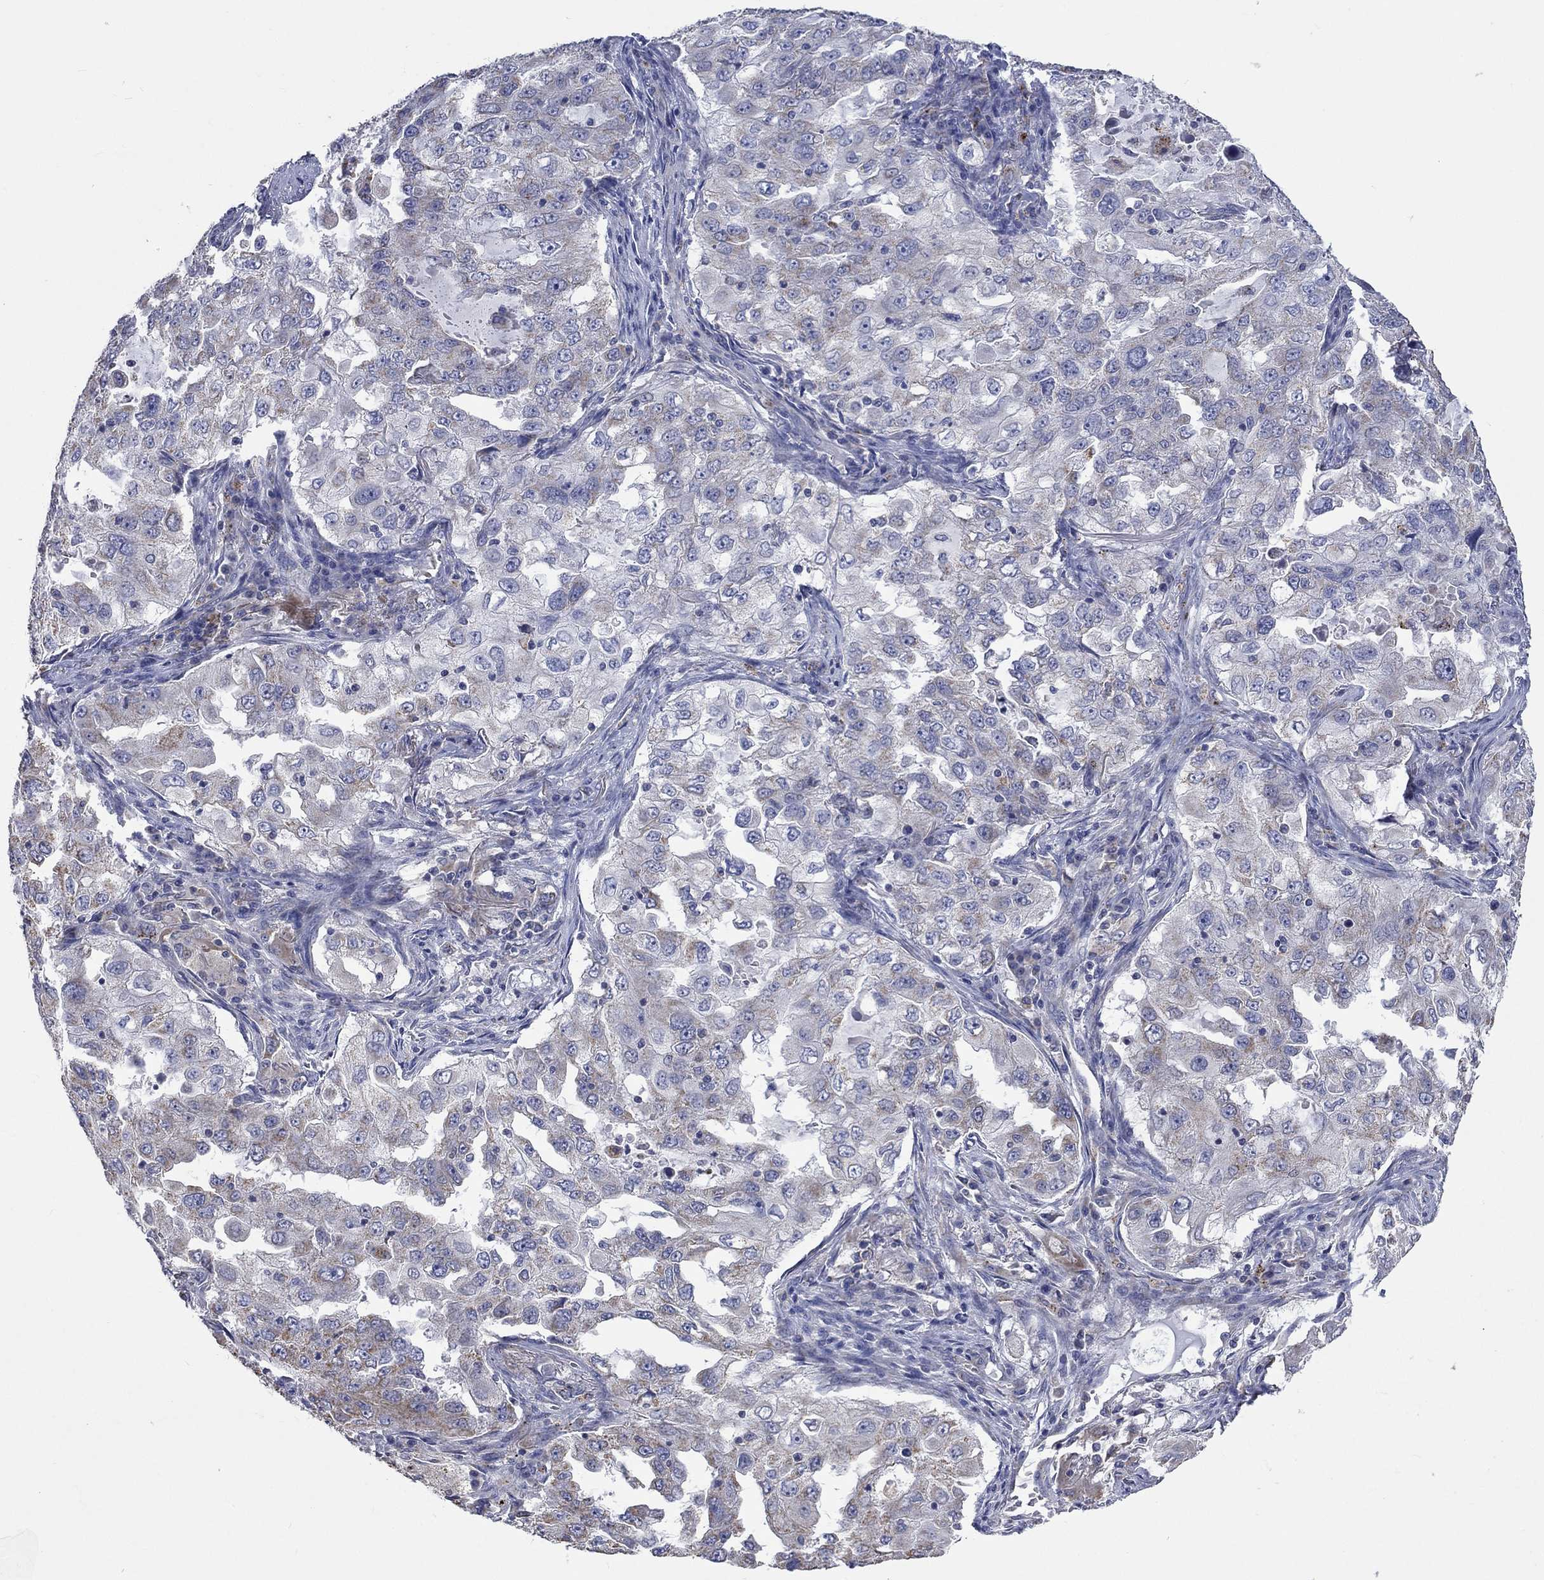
{"staining": {"intensity": "weak", "quantity": "25%-75%", "location": "cytoplasmic/membranous"}, "tissue": "lung cancer", "cell_type": "Tumor cells", "image_type": "cancer", "snomed": [{"axis": "morphology", "description": "Adenocarcinoma, NOS"}, {"axis": "topography", "description": "Lung"}], "caption": "High-magnification brightfield microscopy of lung cancer stained with DAB (brown) and counterstained with hematoxylin (blue). tumor cells exhibit weak cytoplasmic/membranous expression is identified in about25%-75% of cells. (DAB IHC with brightfield microscopy, high magnification).", "gene": "UGT8", "patient": {"sex": "female", "age": 61}}